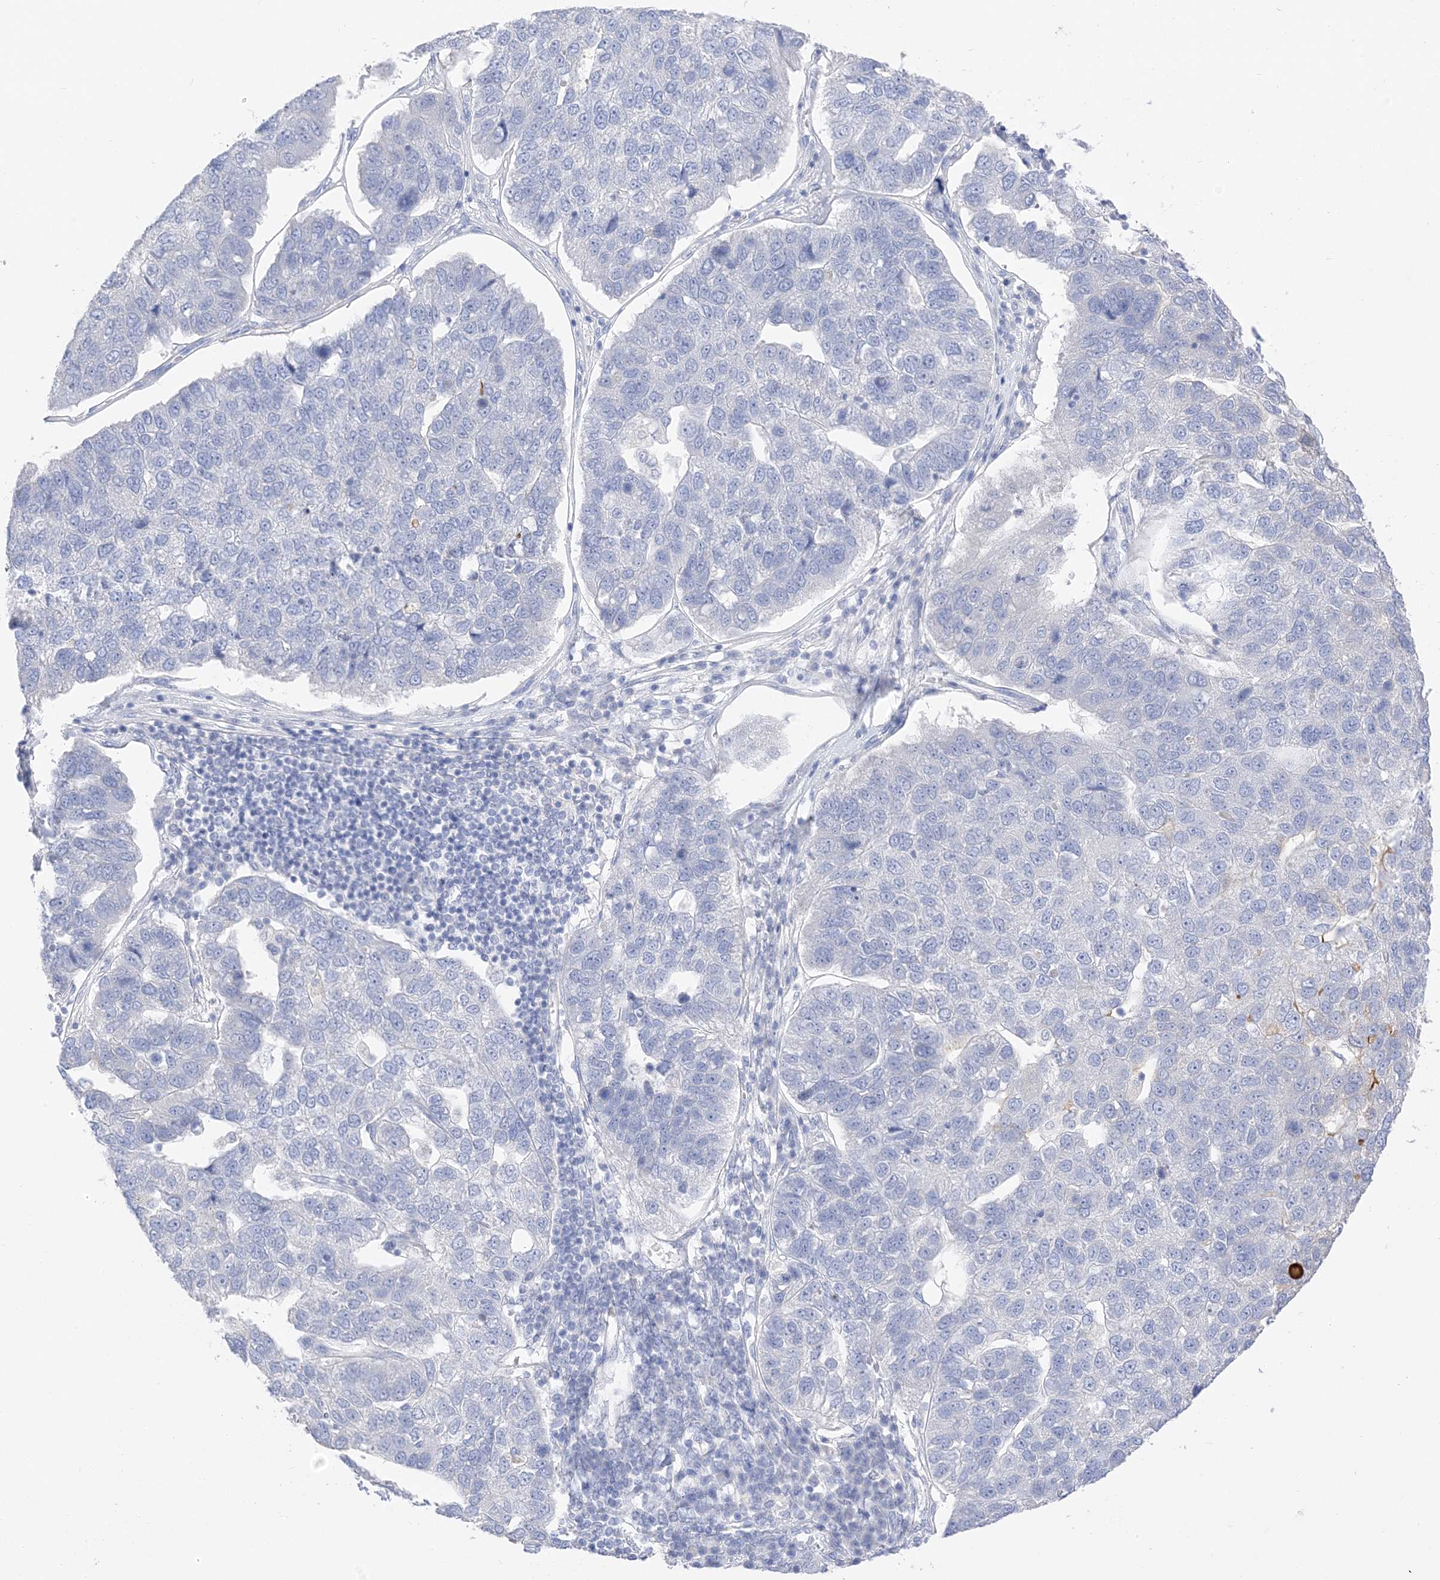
{"staining": {"intensity": "negative", "quantity": "none", "location": "none"}, "tissue": "pancreatic cancer", "cell_type": "Tumor cells", "image_type": "cancer", "snomed": [{"axis": "morphology", "description": "Adenocarcinoma, NOS"}, {"axis": "topography", "description": "Pancreas"}], "caption": "The photomicrograph displays no significant expression in tumor cells of pancreatic cancer (adenocarcinoma).", "gene": "MUC17", "patient": {"sex": "female", "age": 61}}